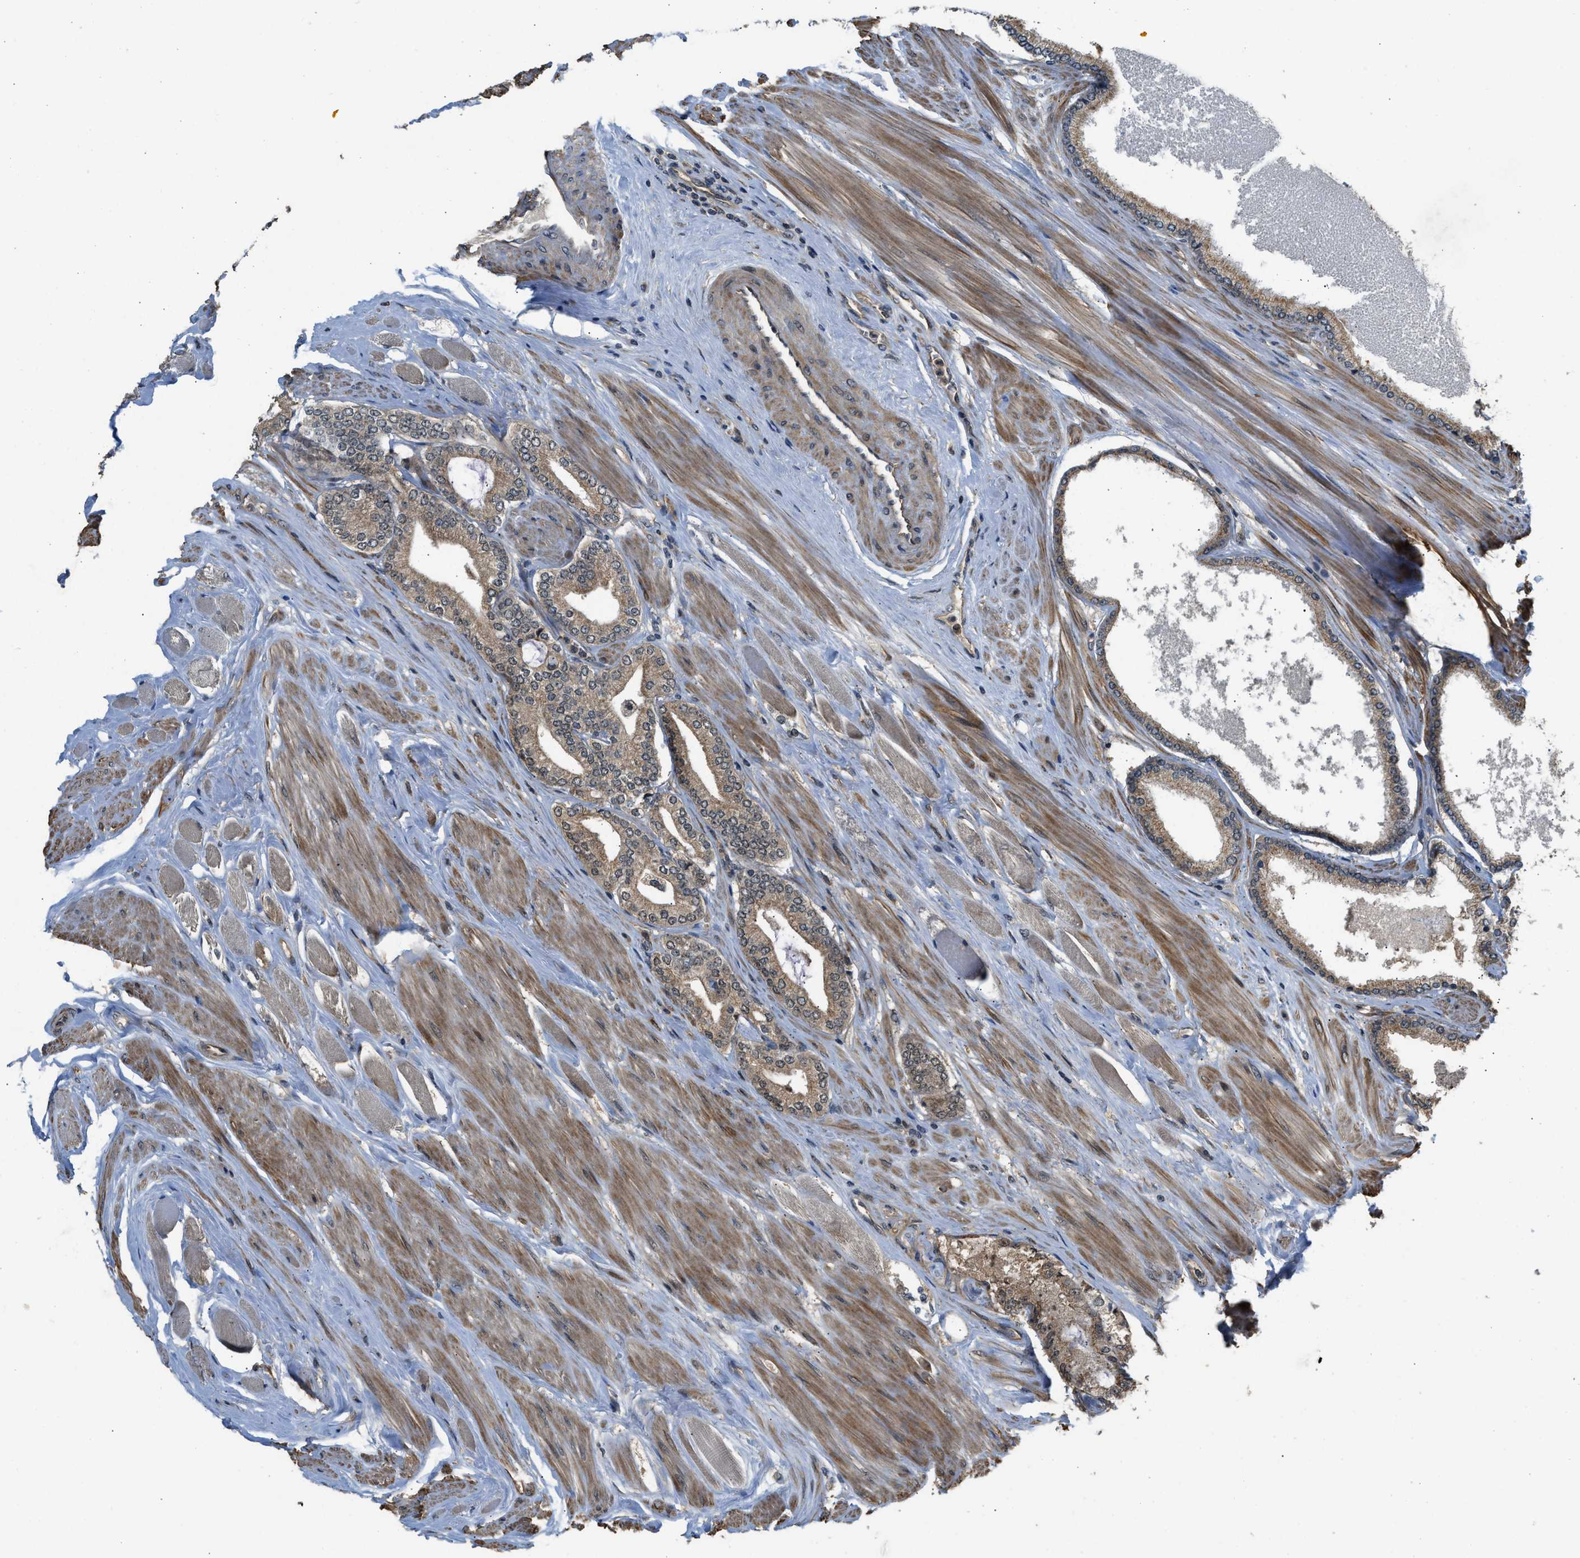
{"staining": {"intensity": "moderate", "quantity": "25%-75%", "location": "cytoplasmic/membranous"}, "tissue": "prostate cancer", "cell_type": "Tumor cells", "image_type": "cancer", "snomed": [{"axis": "morphology", "description": "Adenocarcinoma, High grade"}, {"axis": "topography", "description": "Prostate"}], "caption": "Prostate adenocarcinoma (high-grade) stained for a protein displays moderate cytoplasmic/membranous positivity in tumor cells. (Stains: DAB in brown, nuclei in blue, Microscopy: brightfield microscopy at high magnification).", "gene": "GET1", "patient": {"sex": "male", "age": 61}}